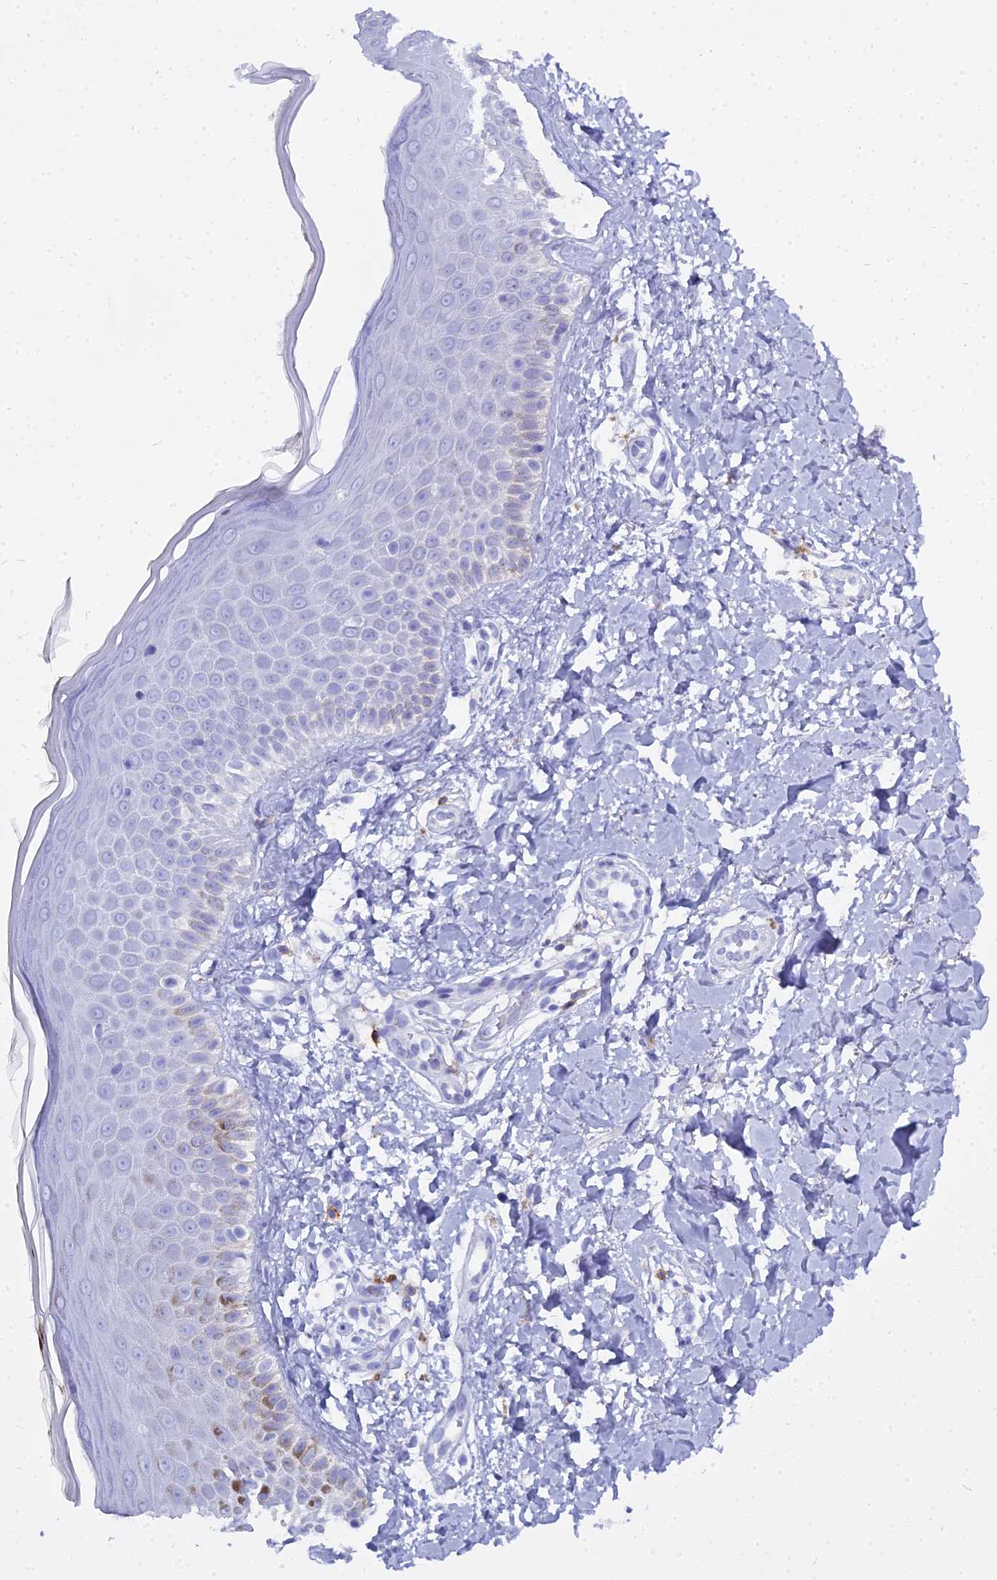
{"staining": {"intensity": "negative", "quantity": "none", "location": "none"}, "tissue": "skin", "cell_type": "Fibroblasts", "image_type": "normal", "snomed": [{"axis": "morphology", "description": "Normal tissue, NOS"}, {"axis": "topography", "description": "Skin"}], "caption": "The image shows no staining of fibroblasts in unremarkable skin.", "gene": "CD5", "patient": {"sex": "male", "age": 52}}